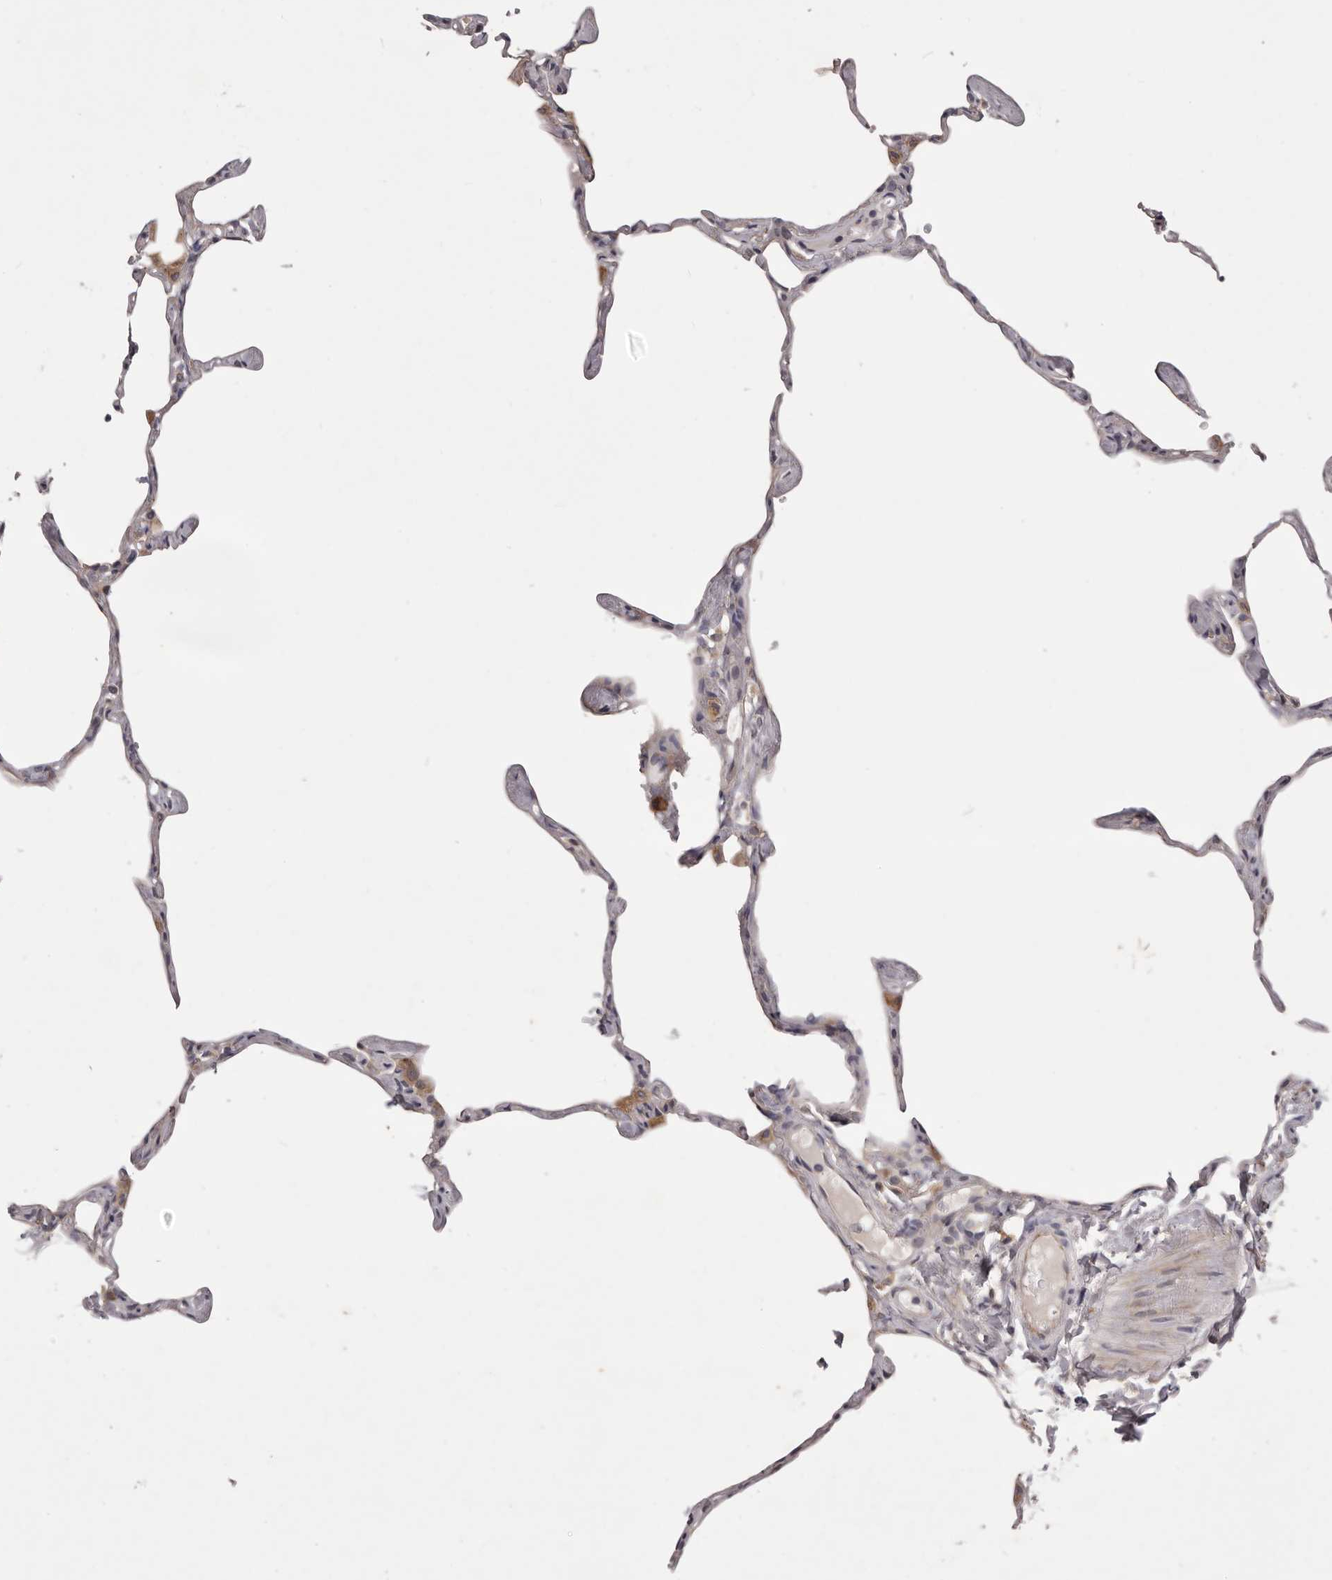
{"staining": {"intensity": "negative", "quantity": "none", "location": "none"}, "tissue": "lung", "cell_type": "Alveolar cells", "image_type": "normal", "snomed": [{"axis": "morphology", "description": "Normal tissue, NOS"}, {"axis": "topography", "description": "Lung"}], "caption": "This is an immunohistochemistry image of unremarkable human lung. There is no expression in alveolar cells.", "gene": "PNRC1", "patient": {"sex": "male", "age": 65}}